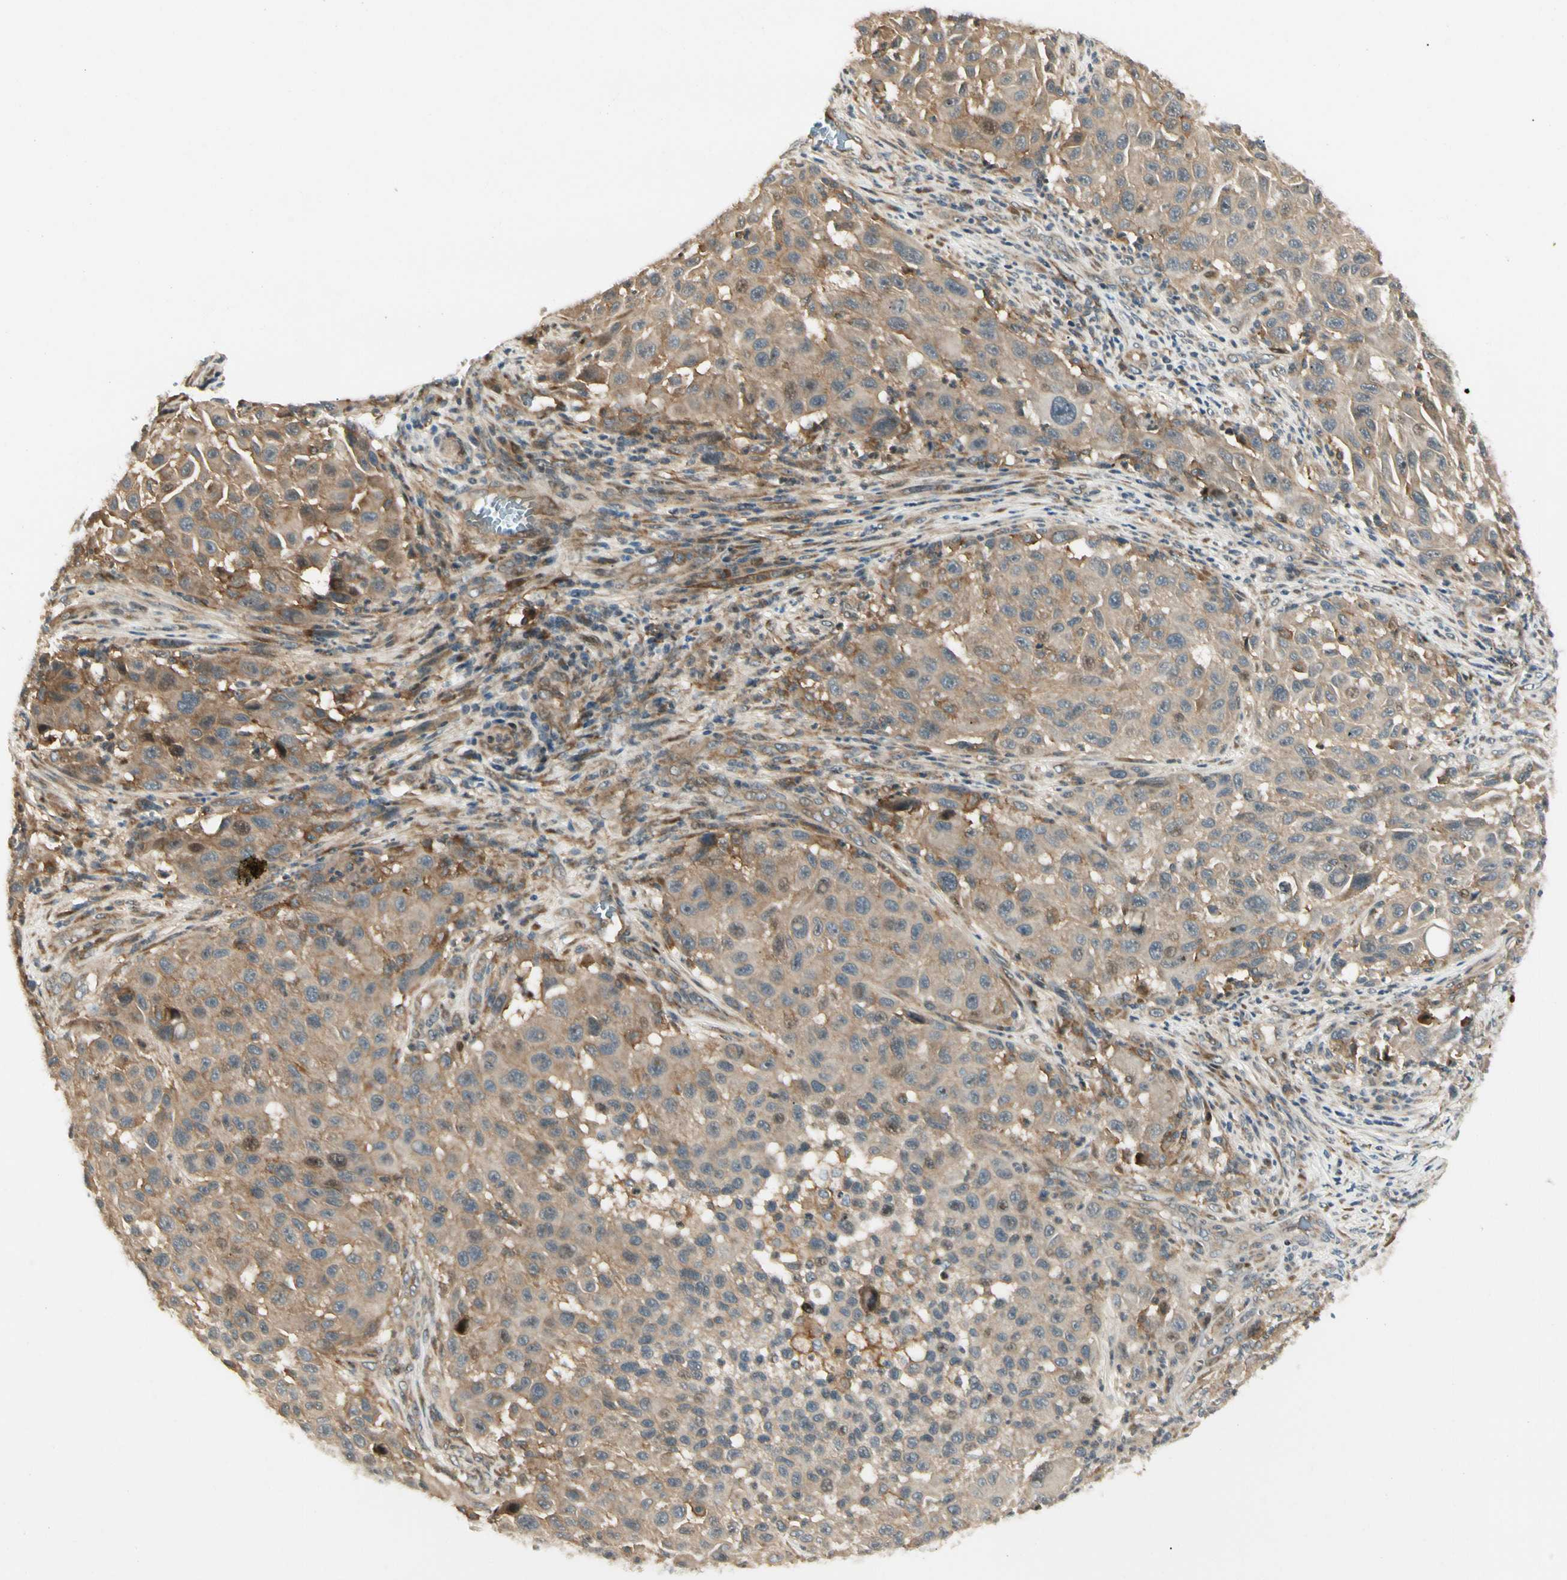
{"staining": {"intensity": "moderate", "quantity": "25%-75%", "location": "cytoplasmic/membranous"}, "tissue": "melanoma", "cell_type": "Tumor cells", "image_type": "cancer", "snomed": [{"axis": "morphology", "description": "Malignant melanoma, Metastatic site"}, {"axis": "topography", "description": "Lymph node"}], "caption": "Melanoma stained with IHC displays moderate cytoplasmic/membranous staining in approximately 25%-75% of tumor cells.", "gene": "FNDC3B", "patient": {"sex": "male", "age": 61}}